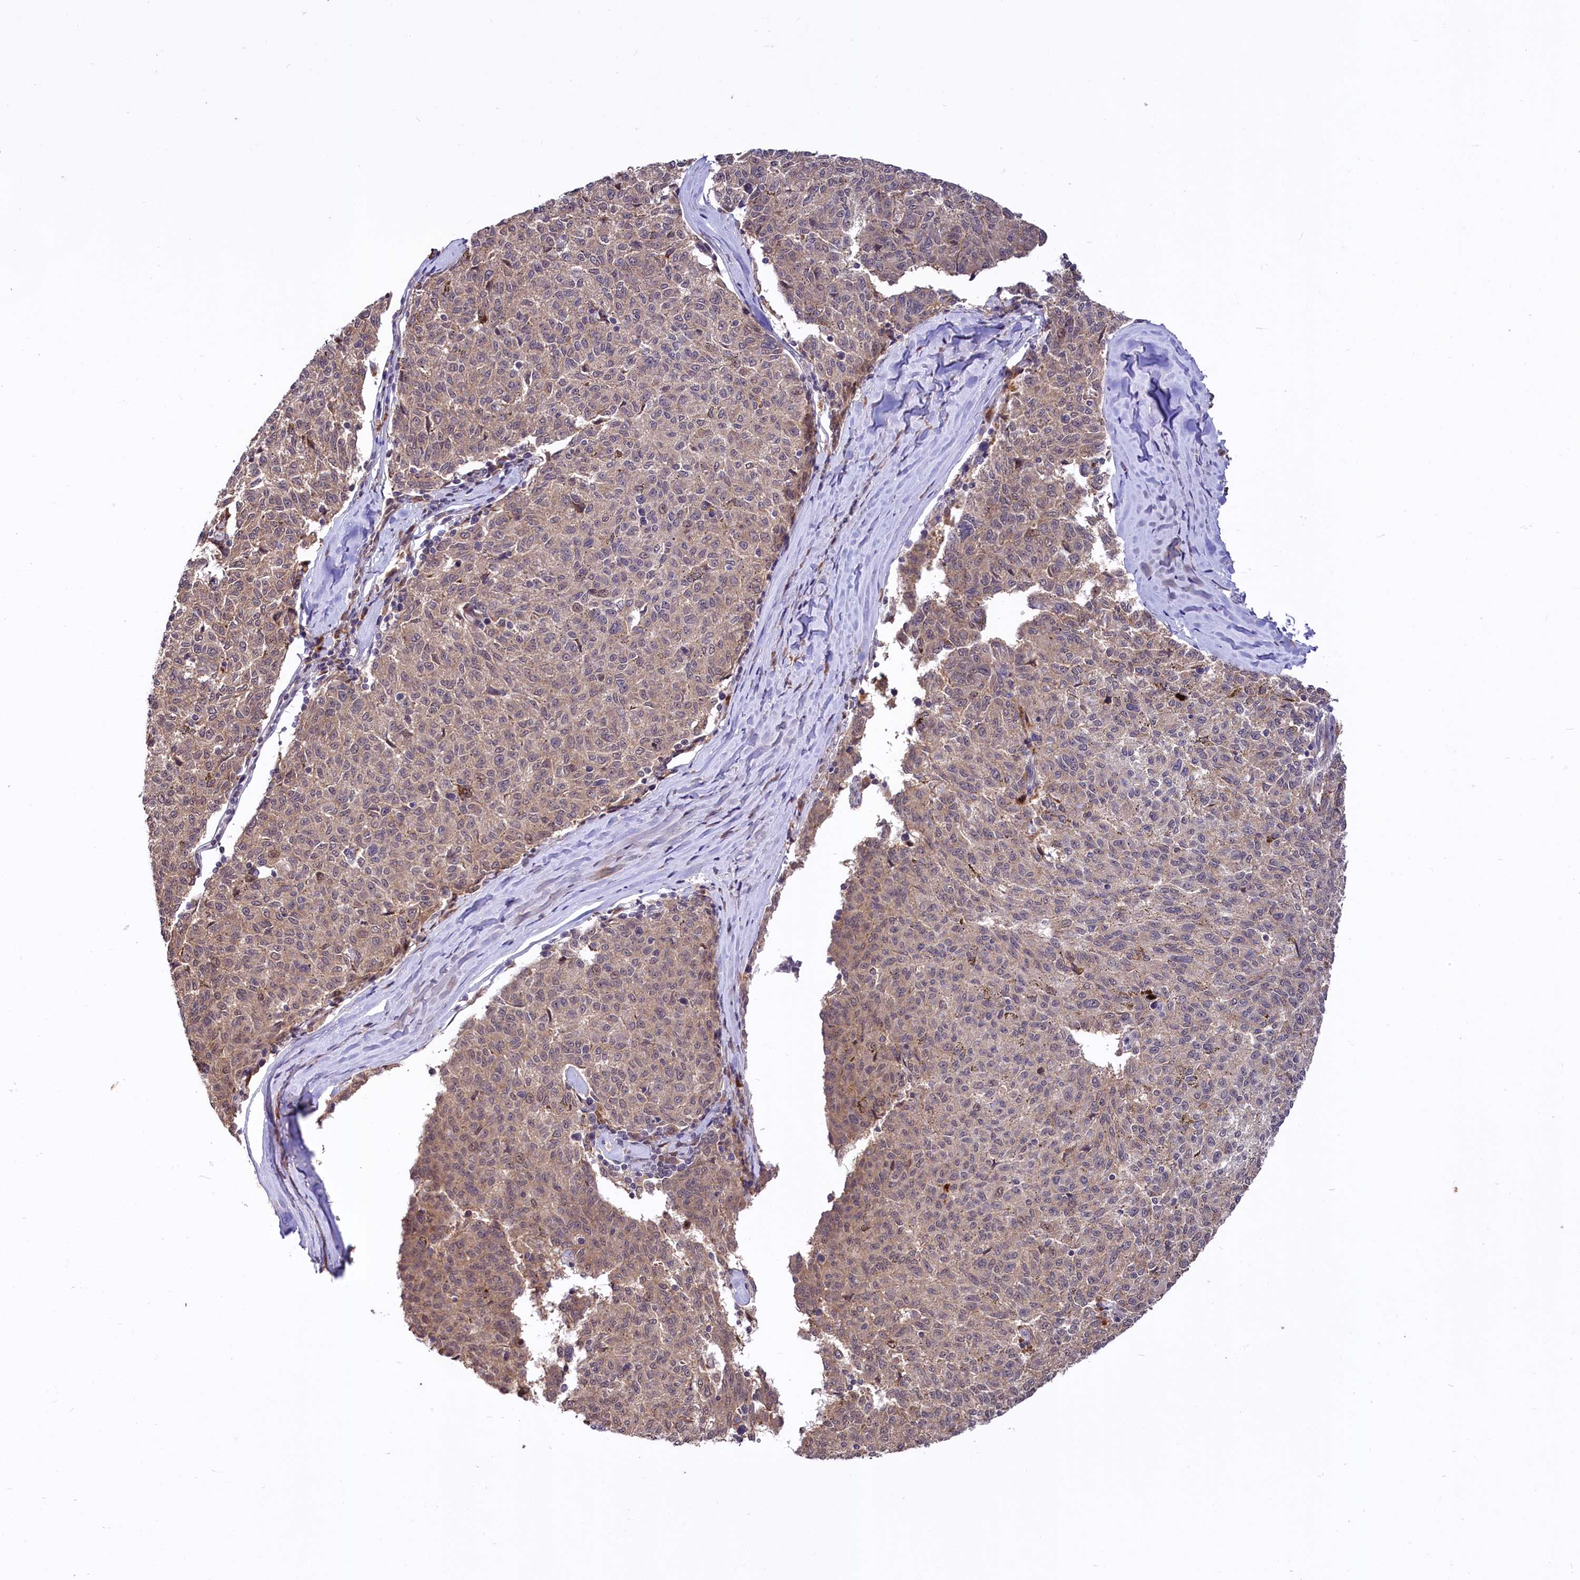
{"staining": {"intensity": "weak", "quantity": "25%-75%", "location": "cytoplasmic/membranous"}, "tissue": "melanoma", "cell_type": "Tumor cells", "image_type": "cancer", "snomed": [{"axis": "morphology", "description": "Malignant melanoma, NOS"}, {"axis": "topography", "description": "Skin"}], "caption": "Tumor cells display low levels of weak cytoplasmic/membranous expression in approximately 25%-75% of cells in human malignant melanoma.", "gene": "UBE3A", "patient": {"sex": "female", "age": 72}}